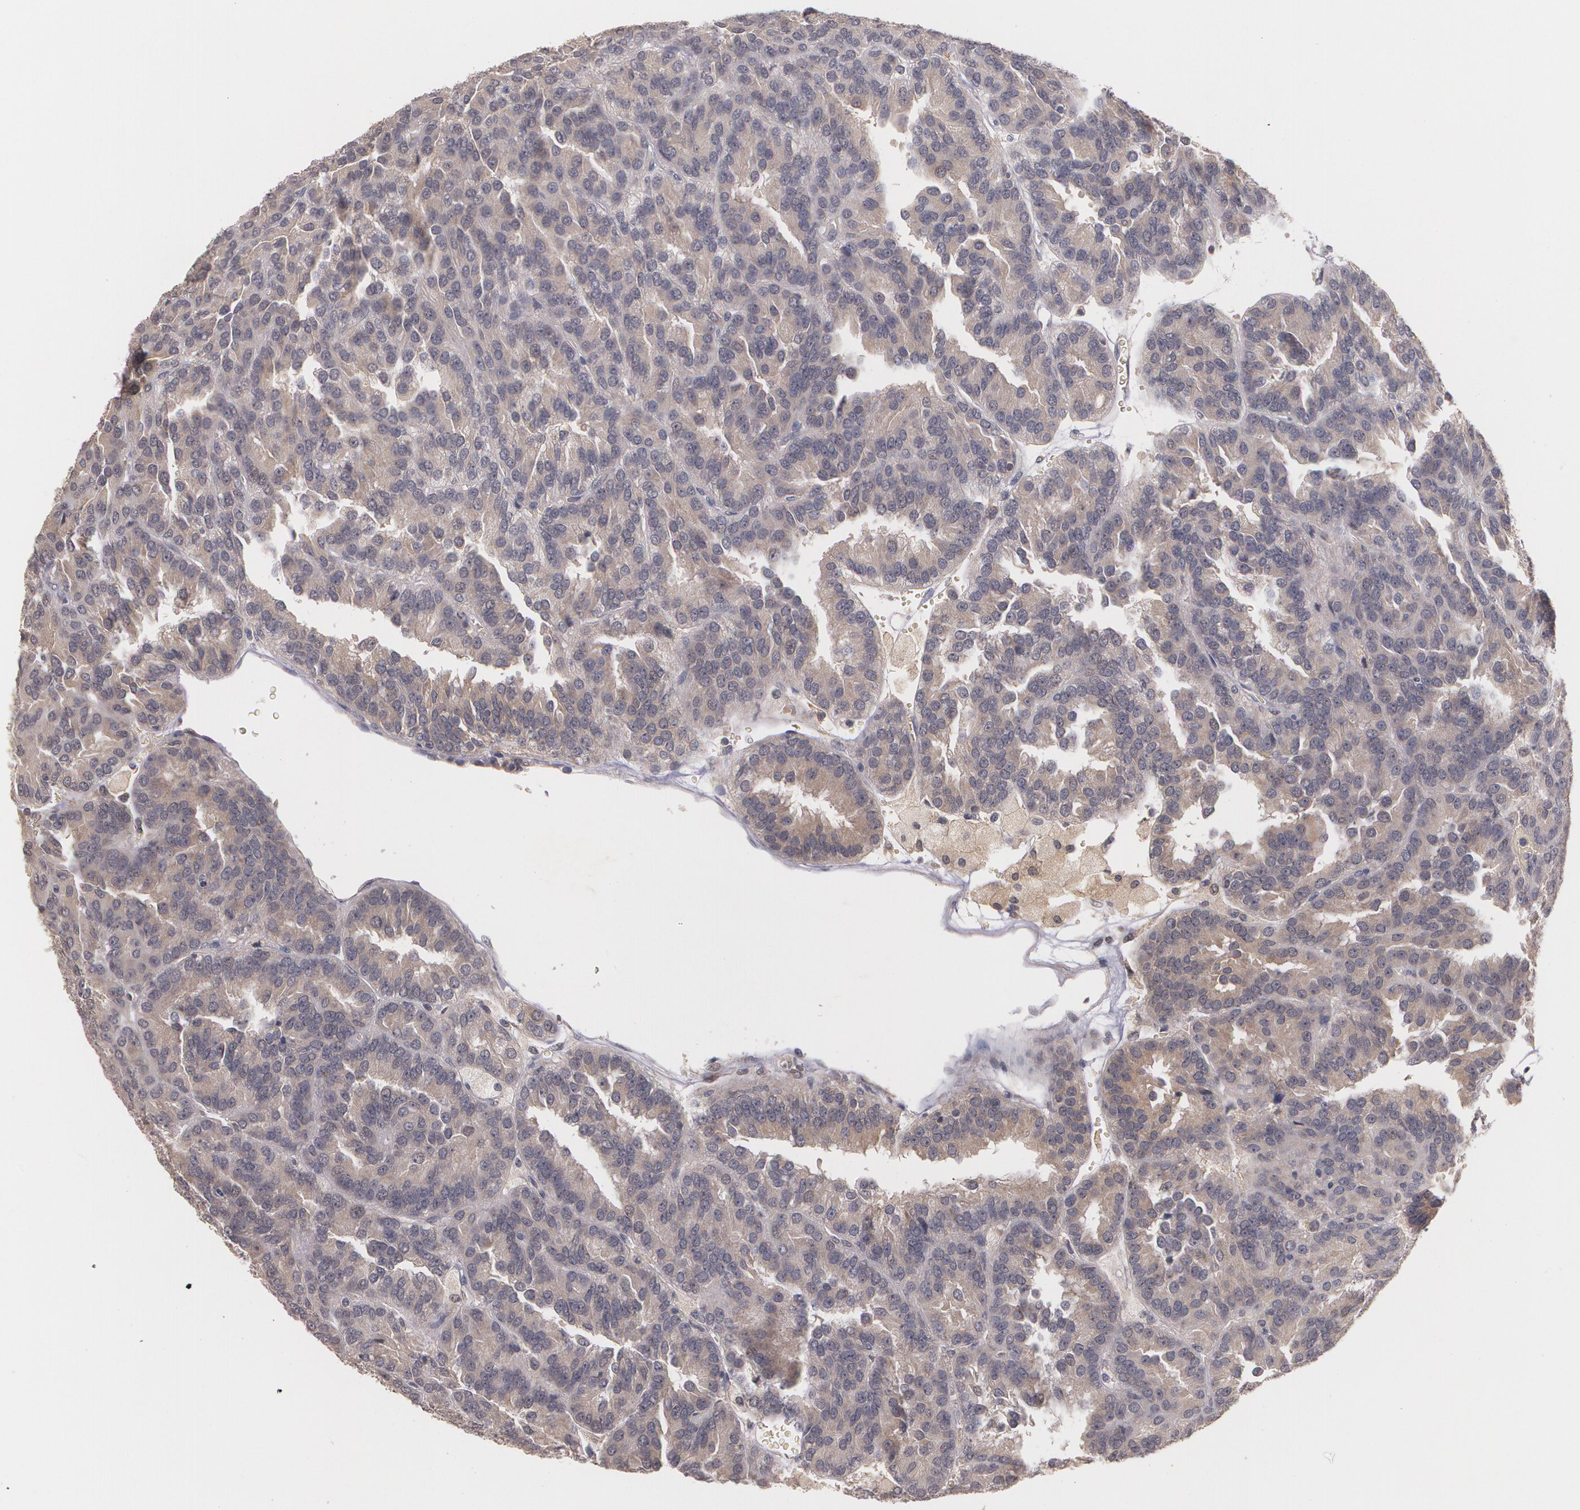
{"staining": {"intensity": "weak", "quantity": "25%-75%", "location": "cytoplasmic/membranous"}, "tissue": "renal cancer", "cell_type": "Tumor cells", "image_type": "cancer", "snomed": [{"axis": "morphology", "description": "Adenocarcinoma, NOS"}, {"axis": "topography", "description": "Kidney"}], "caption": "A photomicrograph showing weak cytoplasmic/membranous positivity in about 25%-75% of tumor cells in renal cancer (adenocarcinoma), as visualized by brown immunohistochemical staining.", "gene": "IFNGR2", "patient": {"sex": "male", "age": 46}}